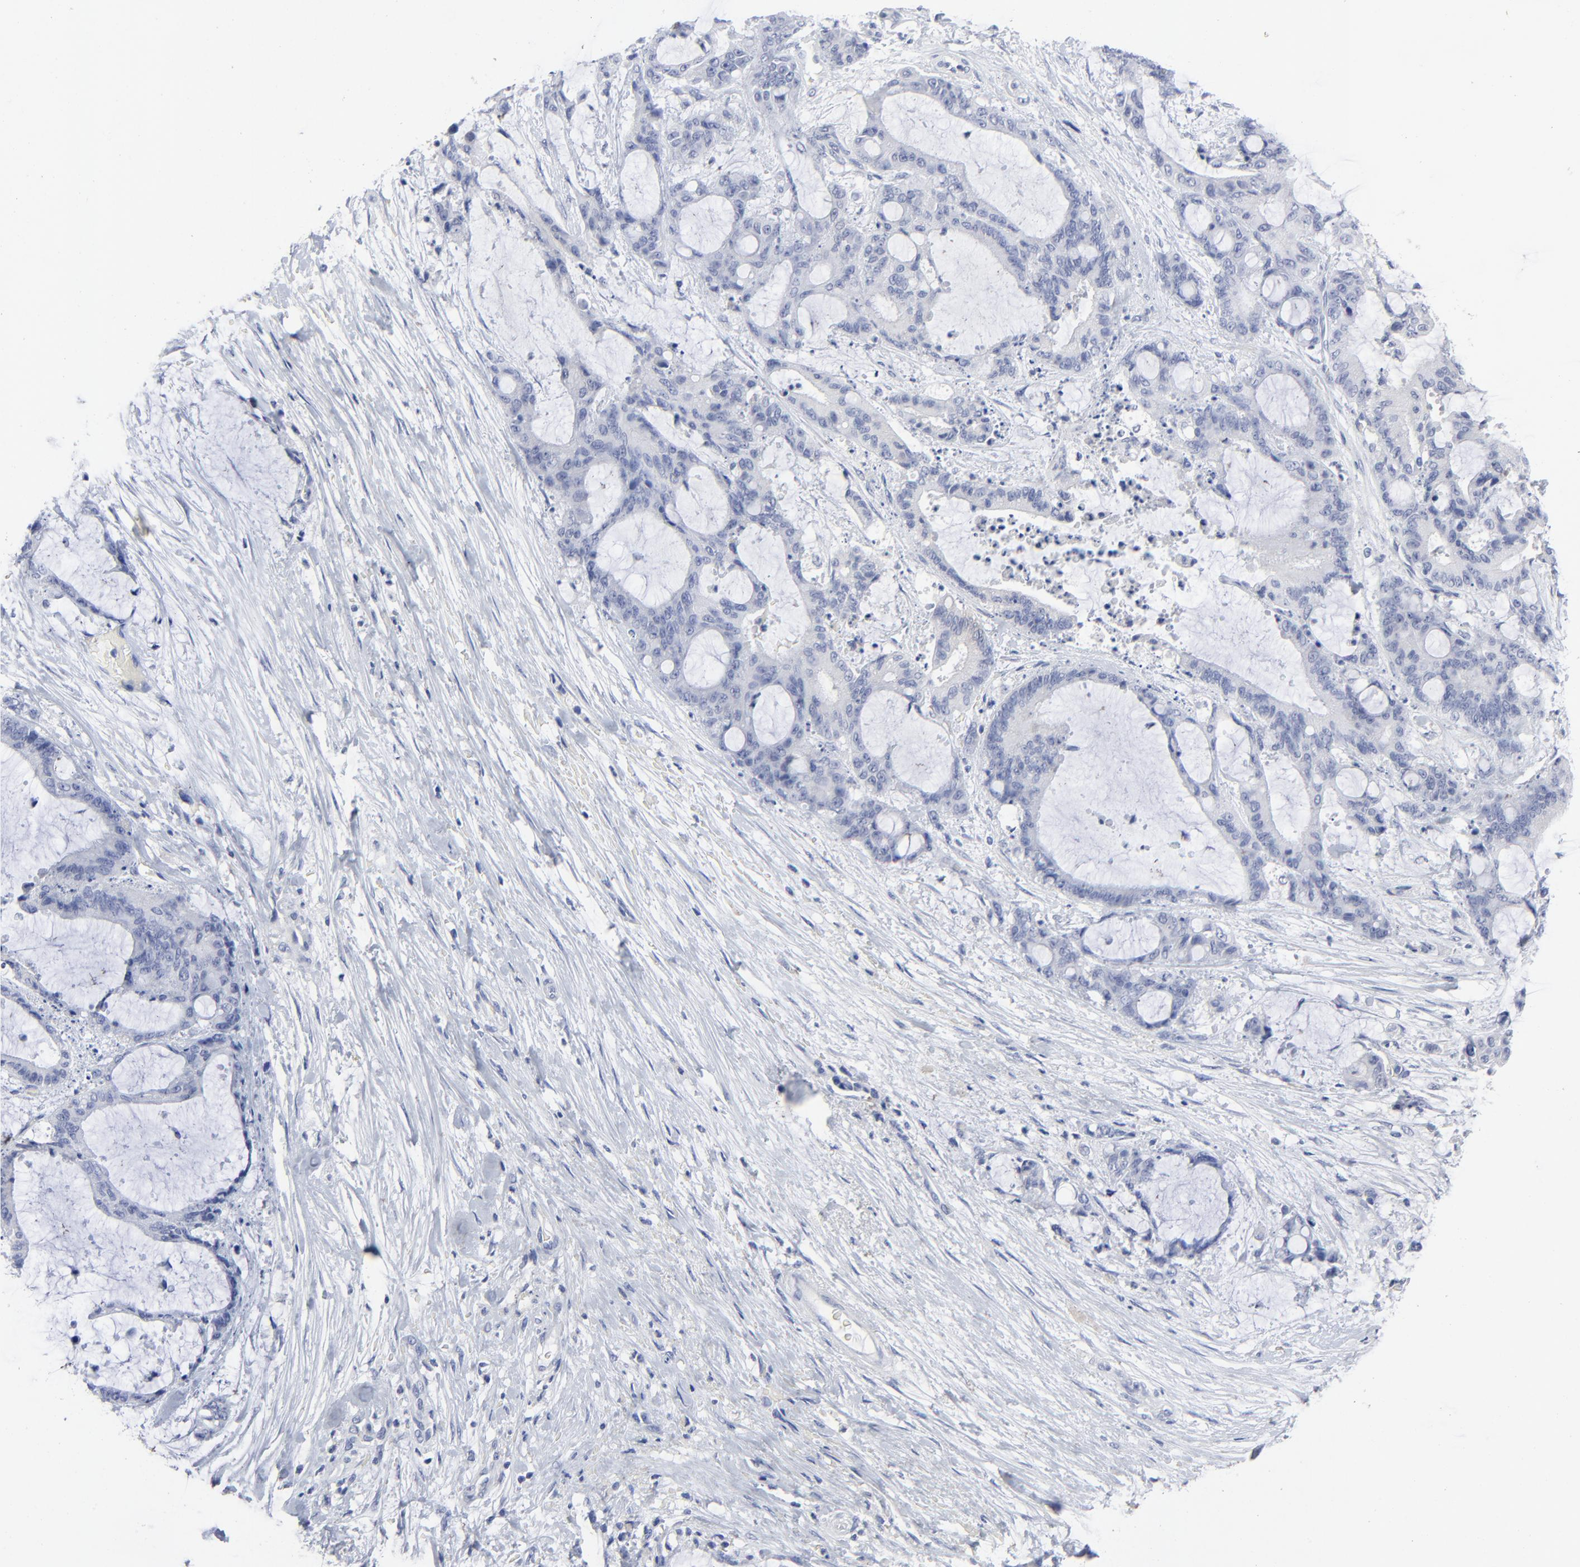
{"staining": {"intensity": "negative", "quantity": "none", "location": "none"}, "tissue": "liver cancer", "cell_type": "Tumor cells", "image_type": "cancer", "snomed": [{"axis": "morphology", "description": "Cholangiocarcinoma"}, {"axis": "topography", "description": "Liver"}], "caption": "A histopathology image of human liver cancer (cholangiocarcinoma) is negative for staining in tumor cells.", "gene": "CLEC4G", "patient": {"sex": "female", "age": 73}}